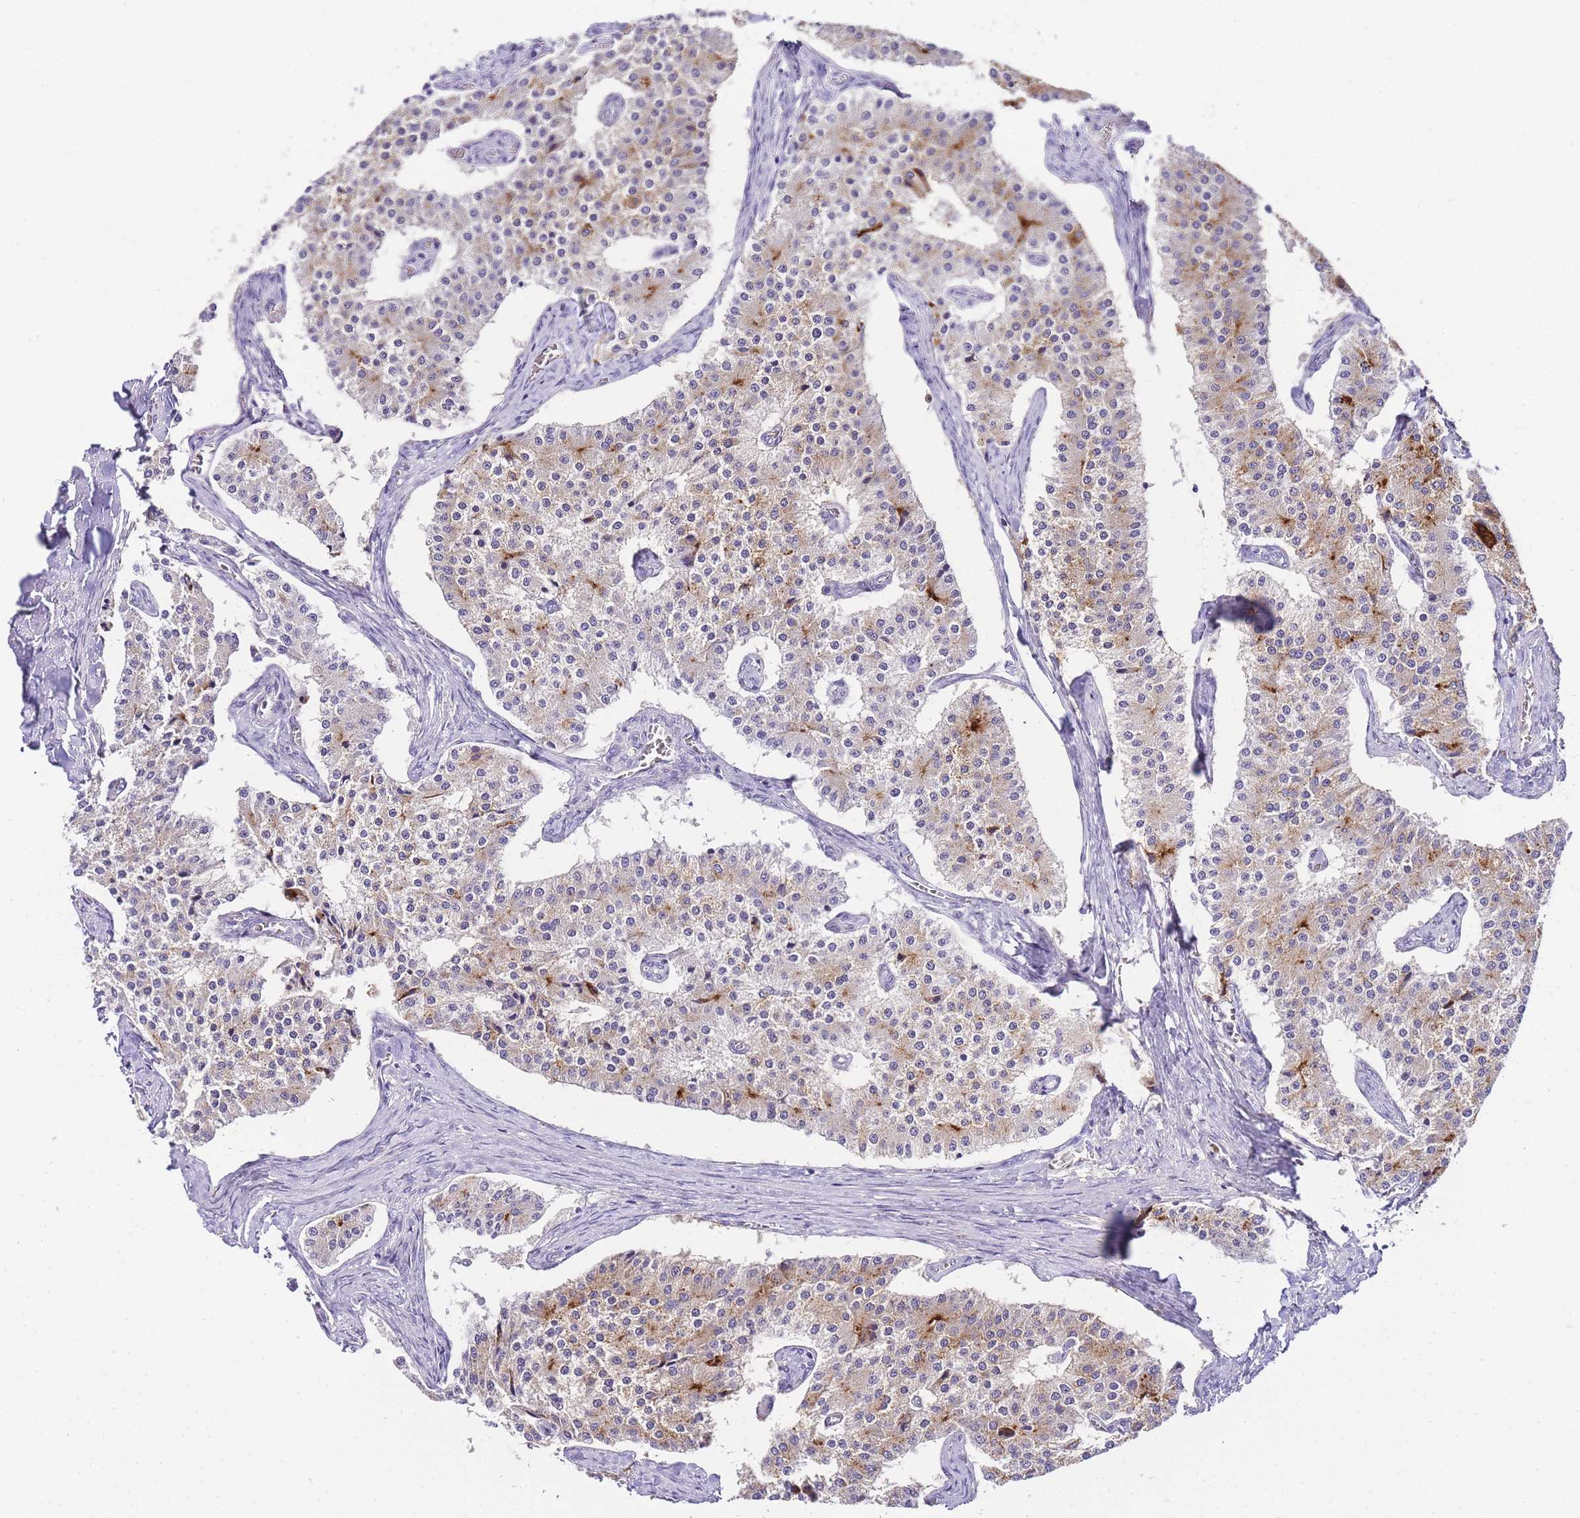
{"staining": {"intensity": "moderate", "quantity": "<25%", "location": "cytoplasmic/membranous"}, "tissue": "carcinoid", "cell_type": "Tumor cells", "image_type": "cancer", "snomed": [{"axis": "morphology", "description": "Carcinoid, malignant, NOS"}, {"axis": "topography", "description": "Colon"}], "caption": "About <25% of tumor cells in human carcinoid demonstrate moderate cytoplasmic/membranous protein positivity as visualized by brown immunohistochemical staining.", "gene": "DPP4", "patient": {"sex": "female", "age": 52}}